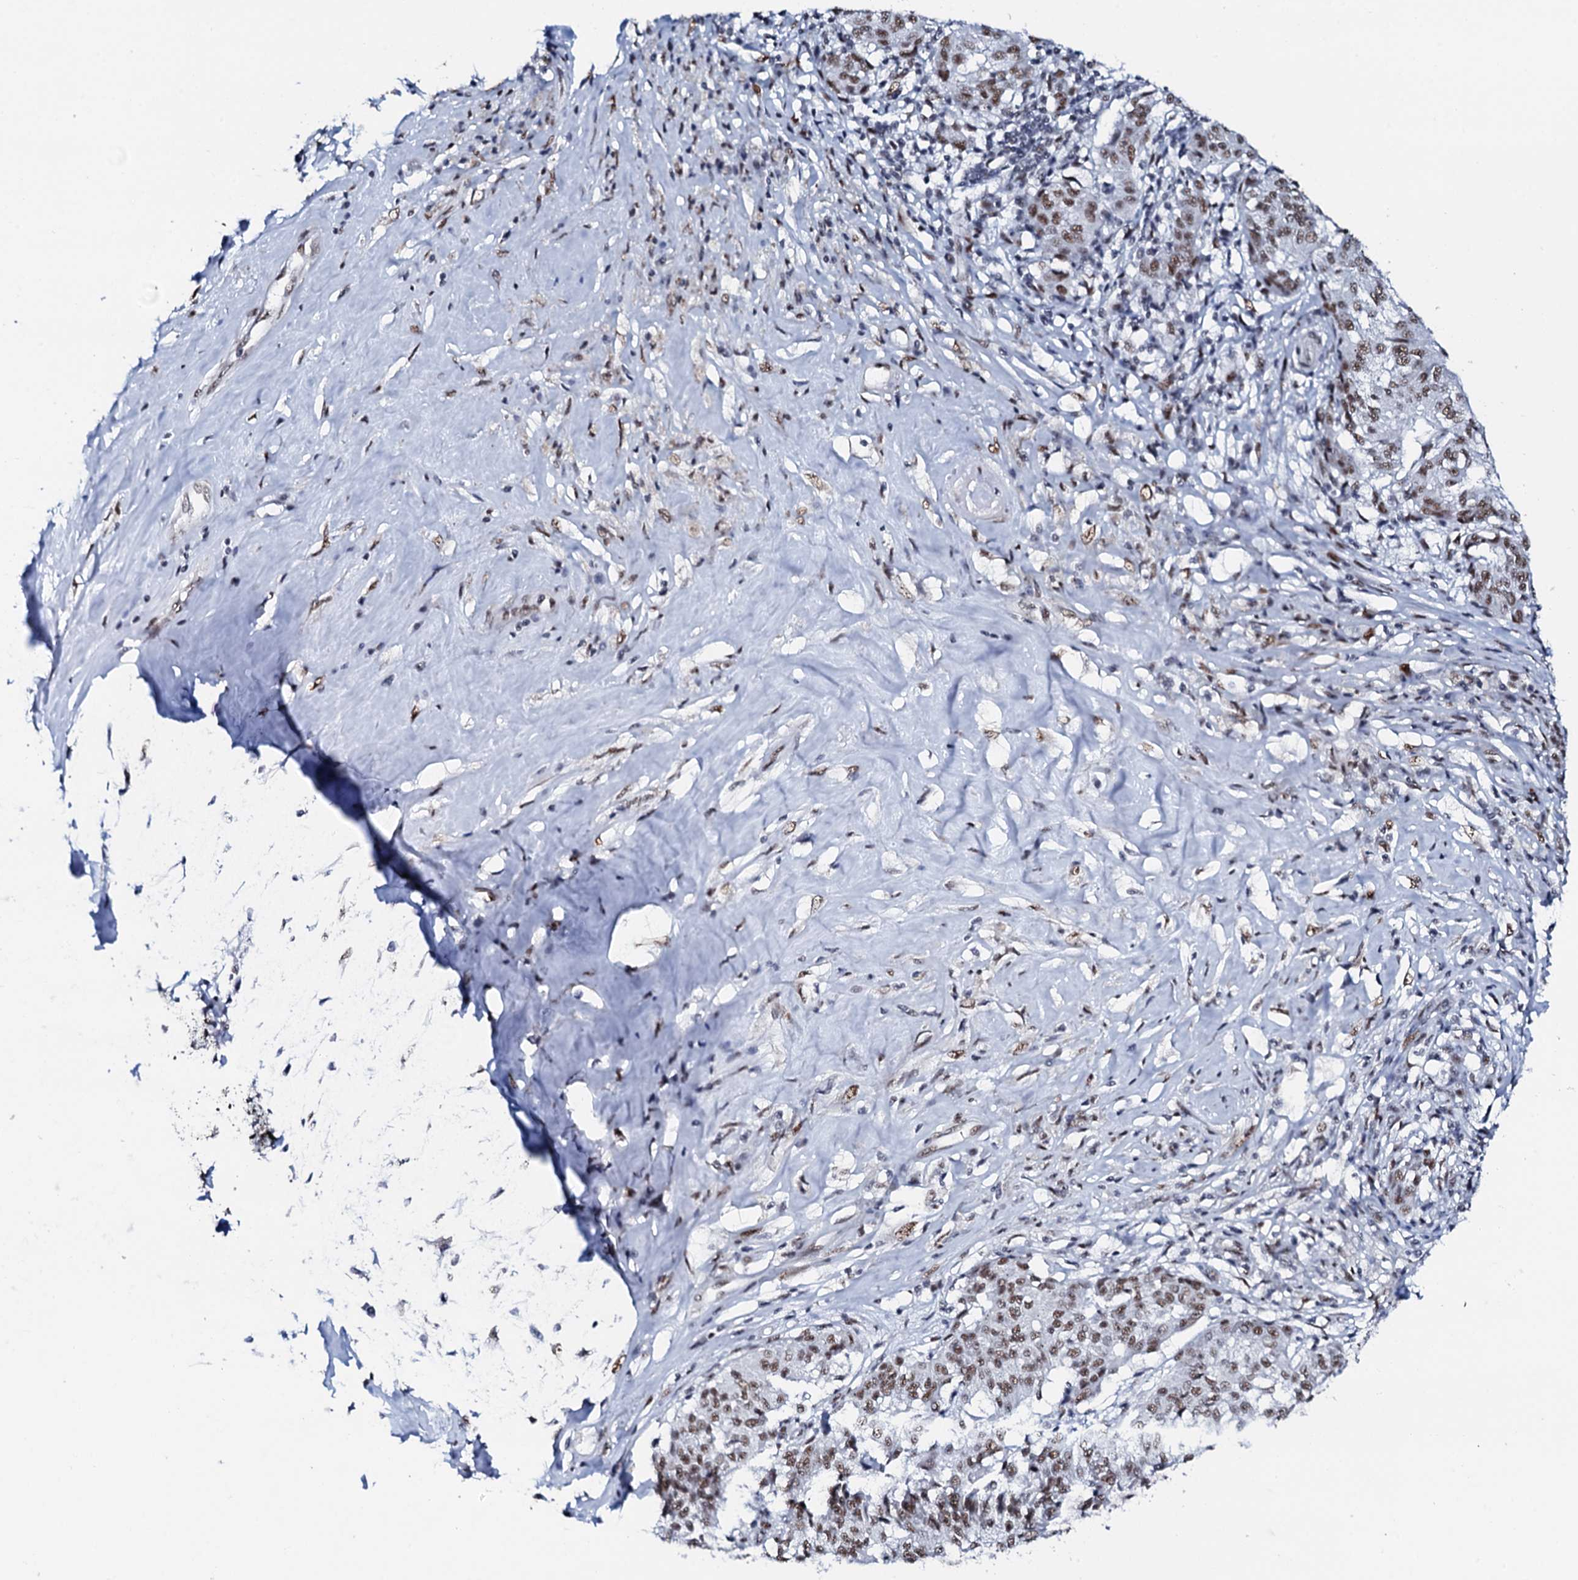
{"staining": {"intensity": "moderate", "quantity": ">75%", "location": "nuclear"}, "tissue": "melanoma", "cell_type": "Tumor cells", "image_type": "cancer", "snomed": [{"axis": "morphology", "description": "Malignant melanoma, NOS"}, {"axis": "topography", "description": "Skin"}], "caption": "A high-resolution photomicrograph shows immunohistochemistry staining of malignant melanoma, which displays moderate nuclear positivity in about >75% of tumor cells. Immunohistochemistry stains the protein of interest in brown and the nuclei are stained blue.", "gene": "NKAPD1", "patient": {"sex": "female", "age": 72}}